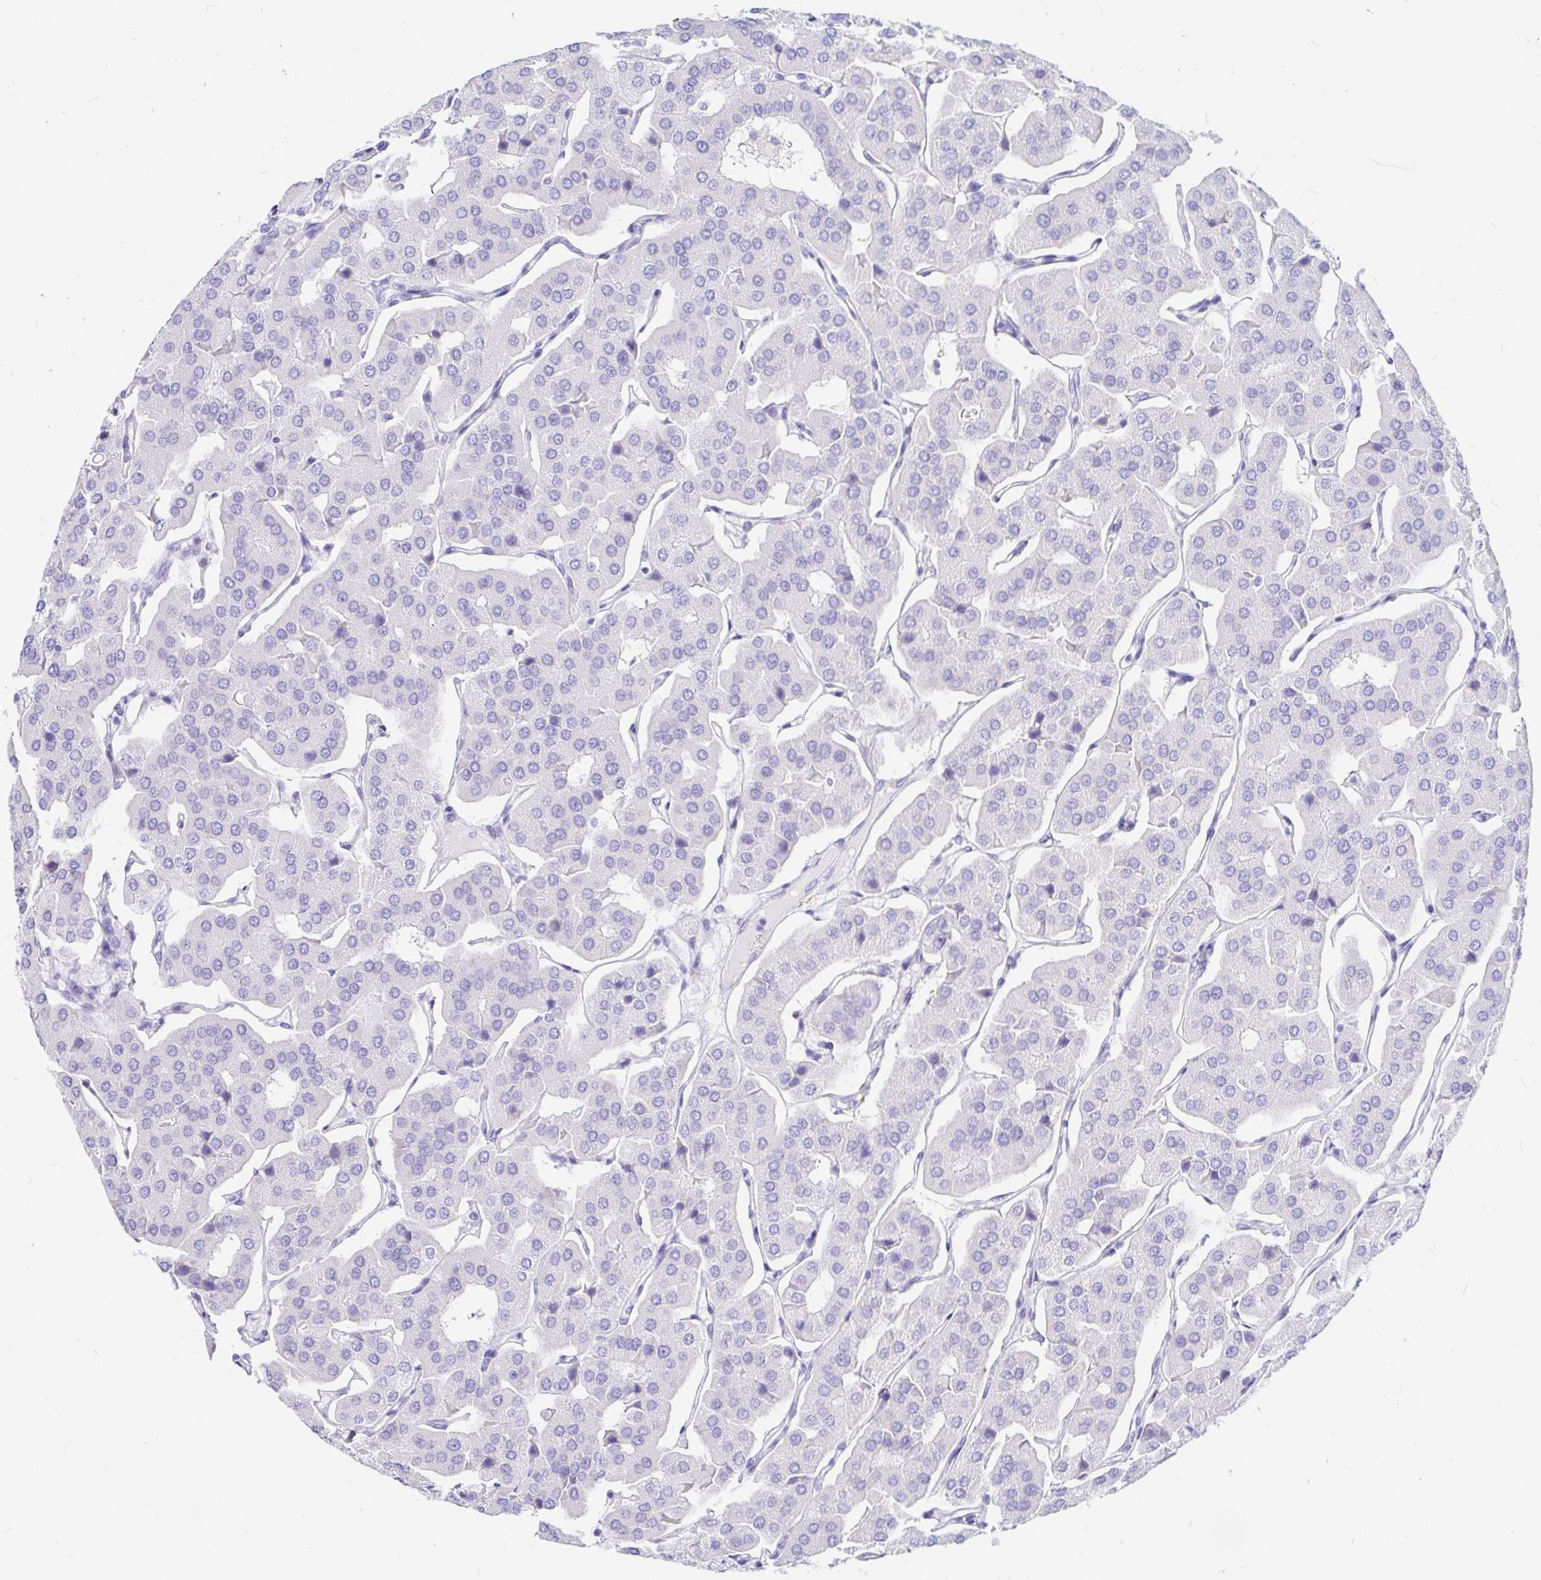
{"staining": {"intensity": "negative", "quantity": "none", "location": "none"}, "tissue": "parathyroid gland", "cell_type": "Glandular cells", "image_type": "normal", "snomed": [{"axis": "morphology", "description": "Normal tissue, NOS"}, {"axis": "morphology", "description": "Adenoma, NOS"}, {"axis": "topography", "description": "Parathyroid gland"}], "caption": "An IHC image of unremarkable parathyroid gland is shown. There is no staining in glandular cells of parathyroid gland.", "gene": "PPP1R1B", "patient": {"sex": "female", "age": 86}}